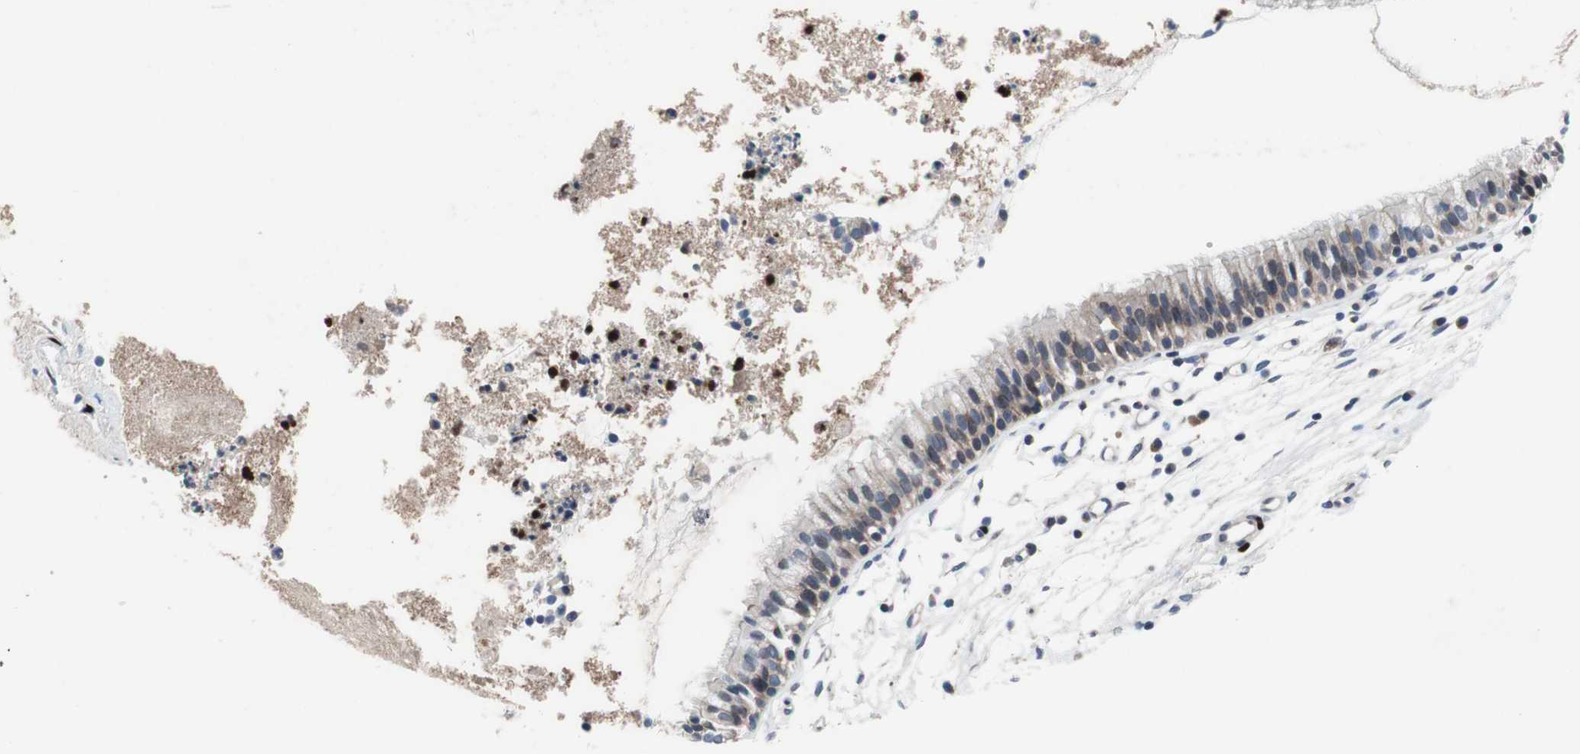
{"staining": {"intensity": "weak", "quantity": "25%-75%", "location": "cytoplasmic/membranous"}, "tissue": "nasopharynx", "cell_type": "Respiratory epithelial cells", "image_type": "normal", "snomed": [{"axis": "morphology", "description": "Normal tissue, NOS"}, {"axis": "topography", "description": "Nasopharynx"}], "caption": "Immunohistochemistry (IHC) photomicrograph of unremarkable nasopharynx: nasopharynx stained using immunohistochemistry shows low levels of weak protein expression localized specifically in the cytoplasmic/membranous of respiratory epithelial cells, appearing as a cytoplasmic/membranous brown color.", "gene": "MUTYH", "patient": {"sex": "male", "age": 21}}